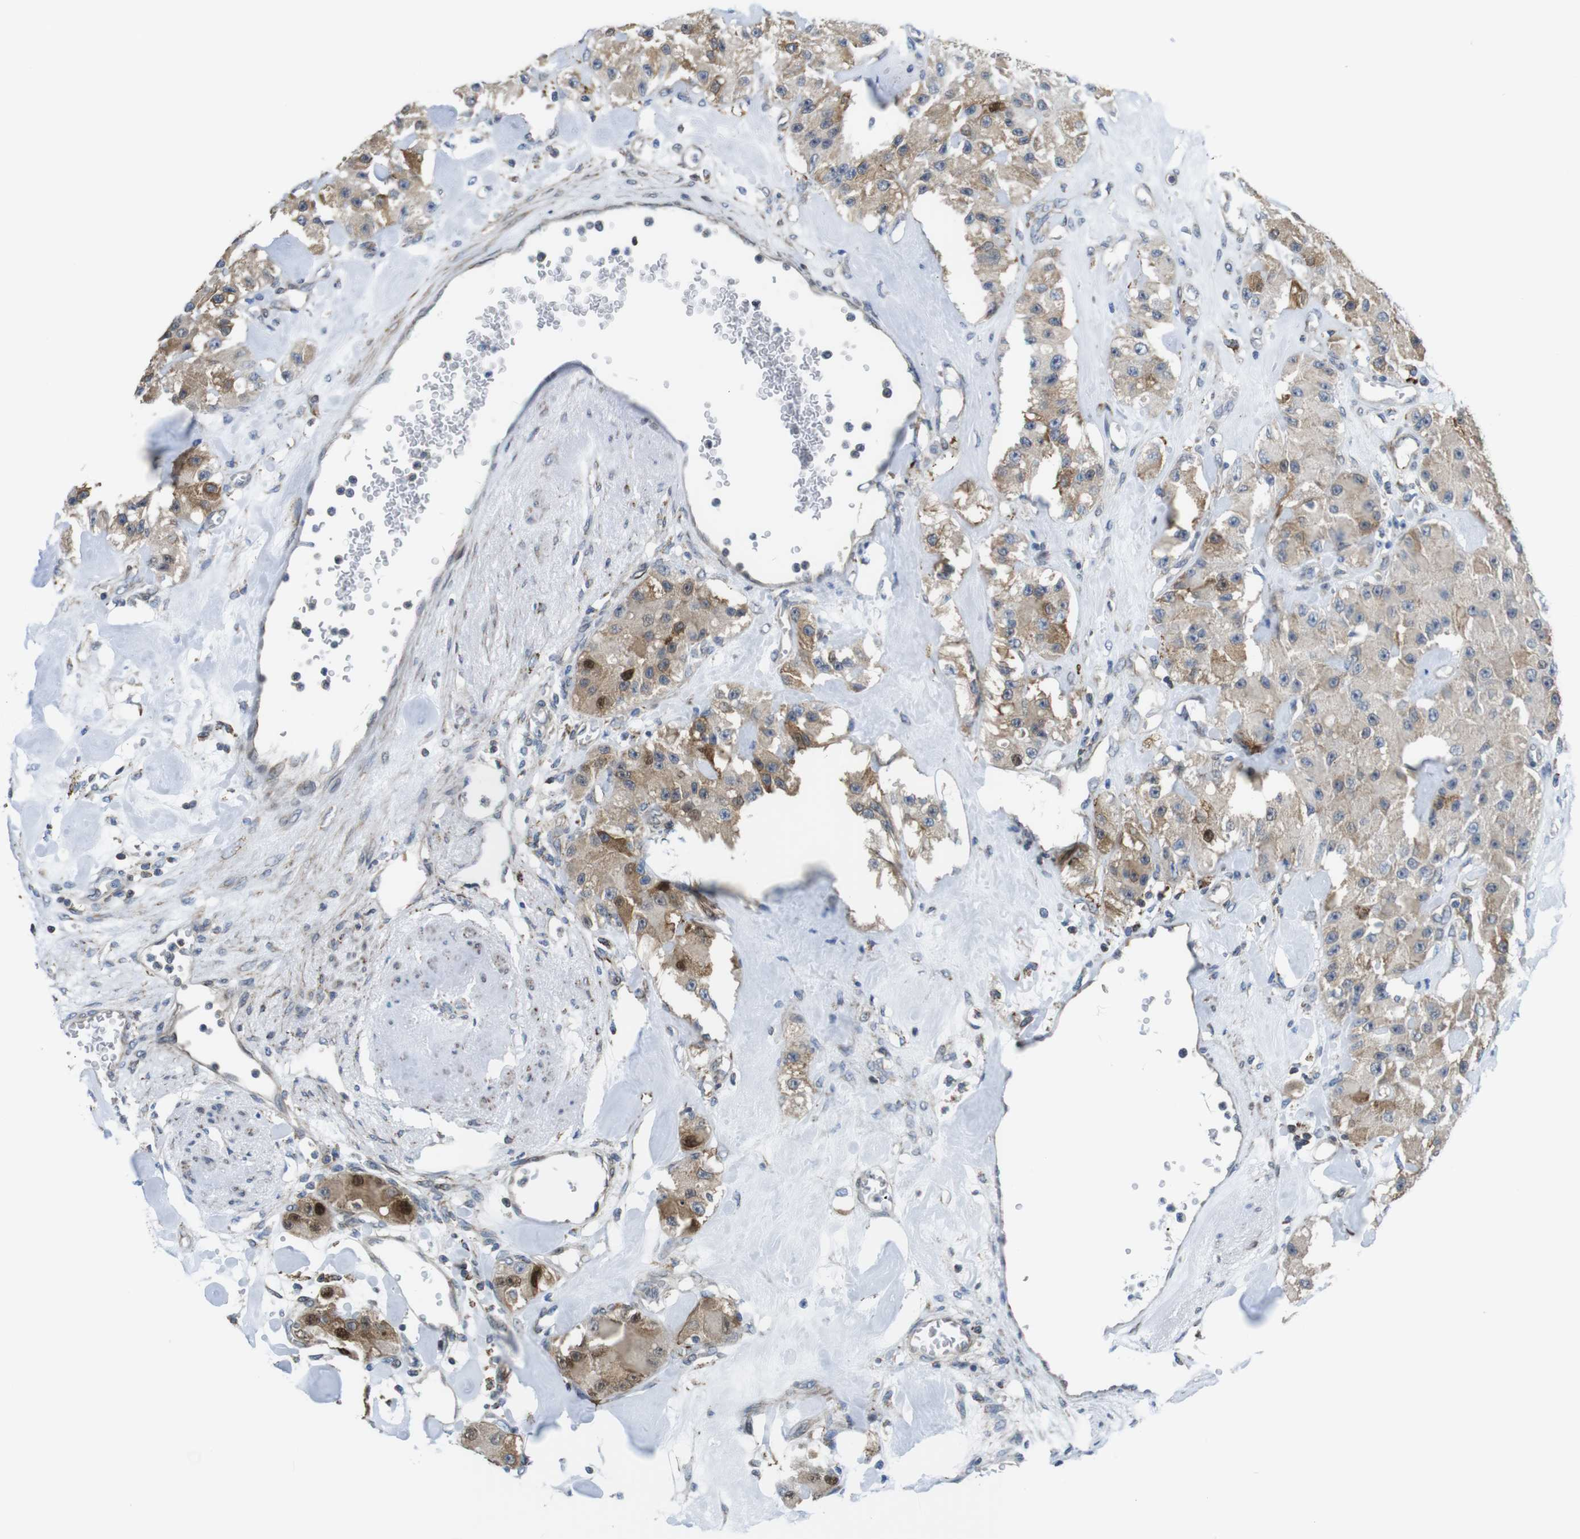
{"staining": {"intensity": "moderate", "quantity": "25%-75%", "location": "cytoplasmic/membranous,nuclear"}, "tissue": "carcinoid", "cell_type": "Tumor cells", "image_type": "cancer", "snomed": [{"axis": "morphology", "description": "Carcinoid, malignant, NOS"}, {"axis": "topography", "description": "Pancreas"}], "caption": "Immunohistochemistry (IHC) image of human malignant carcinoid stained for a protein (brown), which shows medium levels of moderate cytoplasmic/membranous and nuclear positivity in approximately 25%-75% of tumor cells.", "gene": "KCNE3", "patient": {"sex": "male", "age": 41}}